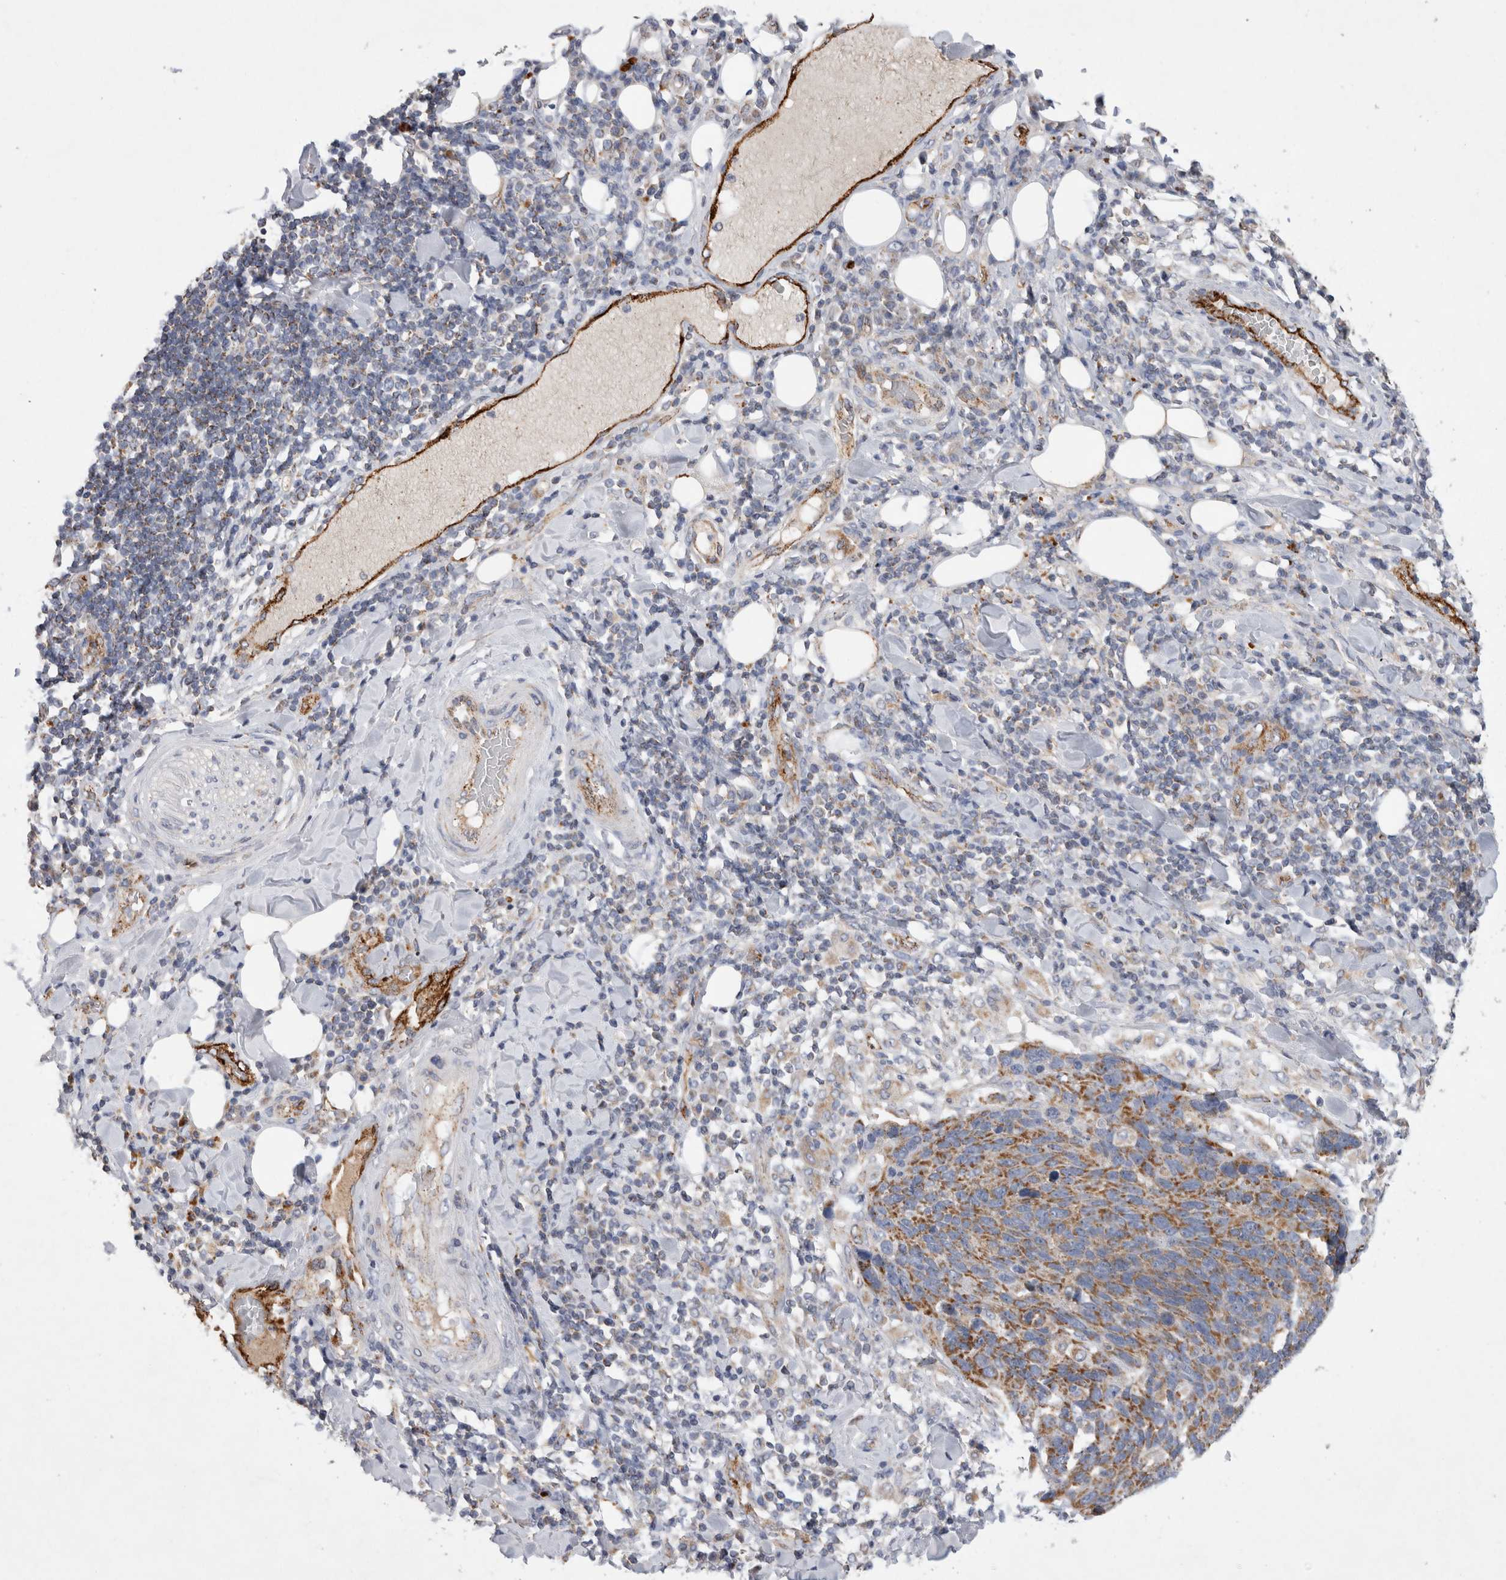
{"staining": {"intensity": "moderate", "quantity": ">75%", "location": "cytoplasmic/membranous"}, "tissue": "lung cancer", "cell_type": "Tumor cells", "image_type": "cancer", "snomed": [{"axis": "morphology", "description": "Squamous cell carcinoma, NOS"}, {"axis": "topography", "description": "Lung"}], "caption": "The histopathology image demonstrates a brown stain indicating the presence of a protein in the cytoplasmic/membranous of tumor cells in lung cancer. (brown staining indicates protein expression, while blue staining denotes nuclei).", "gene": "IARS2", "patient": {"sex": "male", "age": 66}}